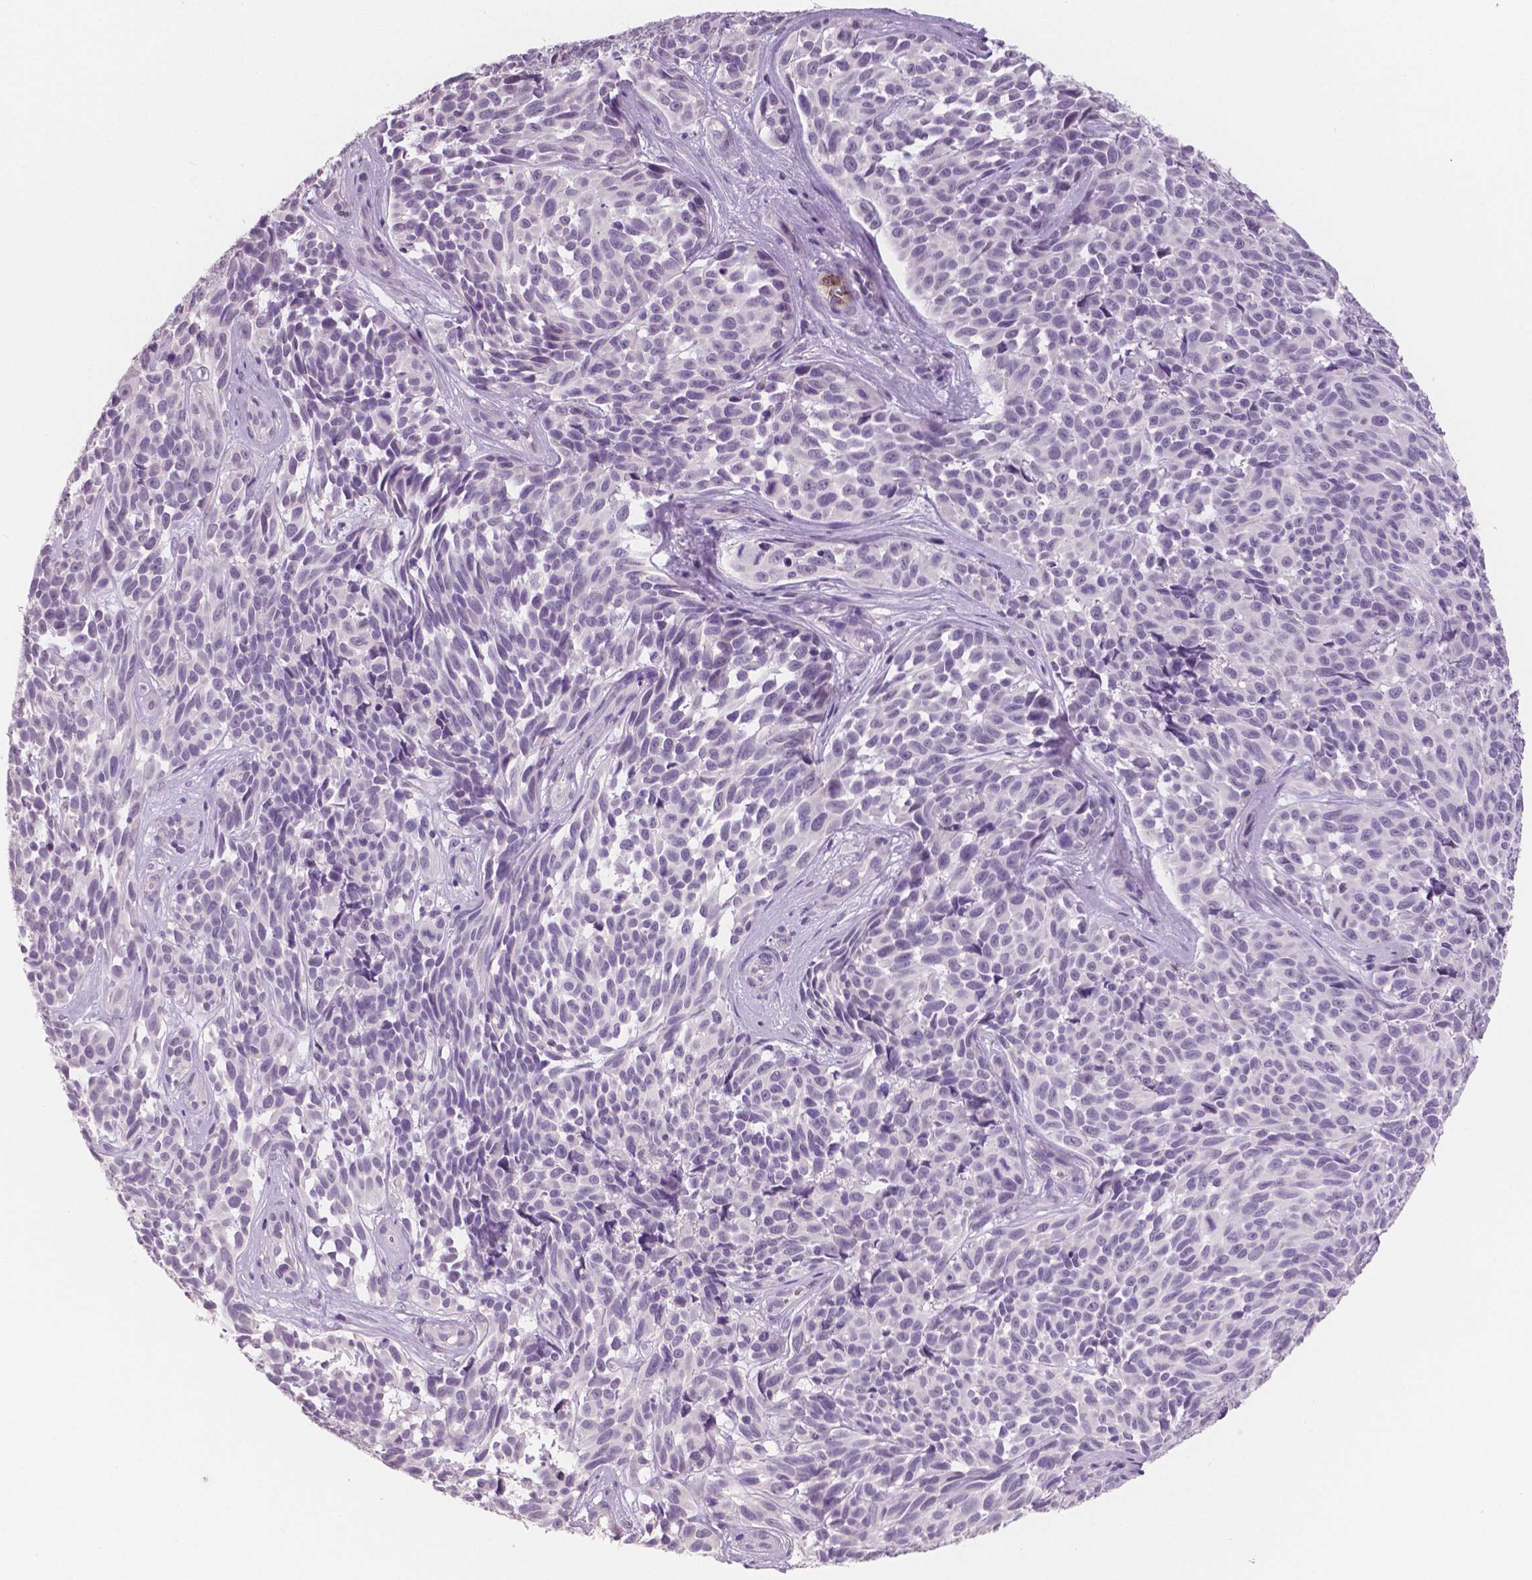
{"staining": {"intensity": "negative", "quantity": "none", "location": "none"}, "tissue": "melanoma", "cell_type": "Tumor cells", "image_type": "cancer", "snomed": [{"axis": "morphology", "description": "Malignant melanoma, NOS"}, {"axis": "topography", "description": "Skin"}], "caption": "Image shows no significant protein positivity in tumor cells of malignant melanoma.", "gene": "TSPAN7", "patient": {"sex": "female", "age": 88}}